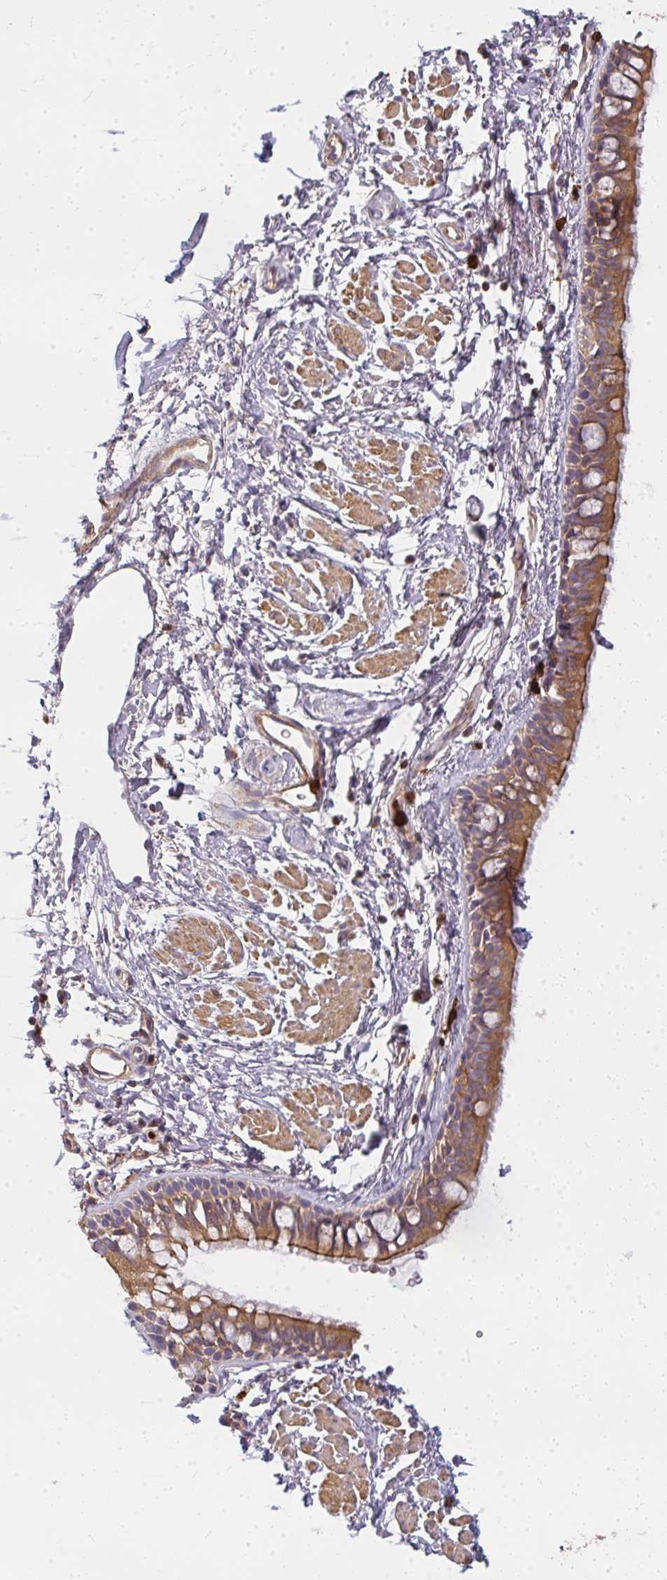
{"staining": {"intensity": "strong", "quantity": ">75%", "location": "cytoplasmic/membranous"}, "tissue": "bronchus", "cell_type": "Respiratory epithelial cells", "image_type": "normal", "snomed": [{"axis": "morphology", "description": "Normal tissue, NOS"}, {"axis": "topography", "description": "Lymph node"}, {"axis": "topography", "description": "Cartilage tissue"}, {"axis": "topography", "description": "Bronchus"}], "caption": "A high amount of strong cytoplasmic/membranous staining is identified in approximately >75% of respiratory epithelial cells in benign bronchus.", "gene": "CNTRL", "patient": {"sex": "female", "age": 70}}